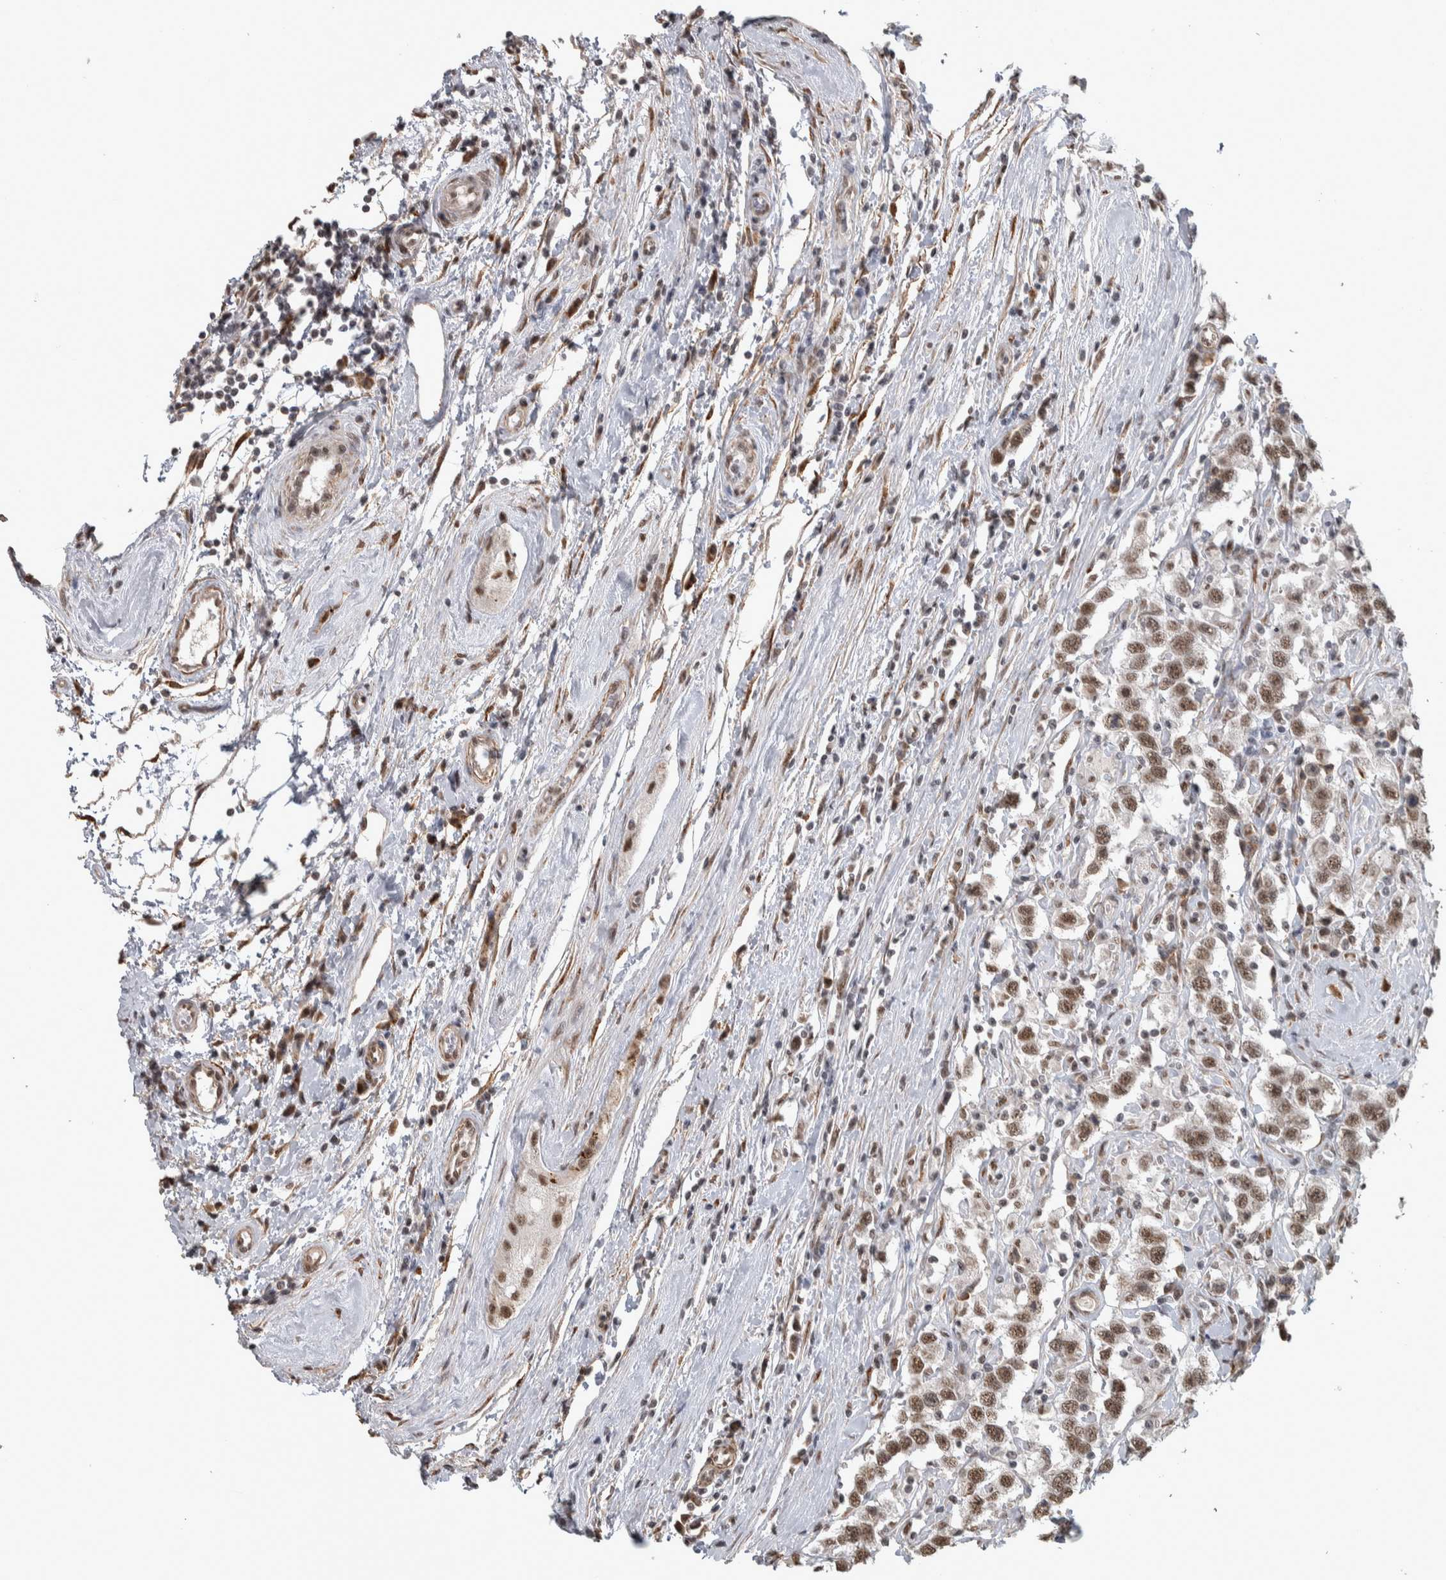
{"staining": {"intensity": "moderate", "quantity": ">75%", "location": "nuclear"}, "tissue": "testis cancer", "cell_type": "Tumor cells", "image_type": "cancer", "snomed": [{"axis": "morphology", "description": "Seminoma, NOS"}, {"axis": "topography", "description": "Testis"}], "caption": "High-power microscopy captured an immunohistochemistry (IHC) micrograph of testis cancer, revealing moderate nuclear staining in approximately >75% of tumor cells.", "gene": "DDX42", "patient": {"sex": "male", "age": 41}}